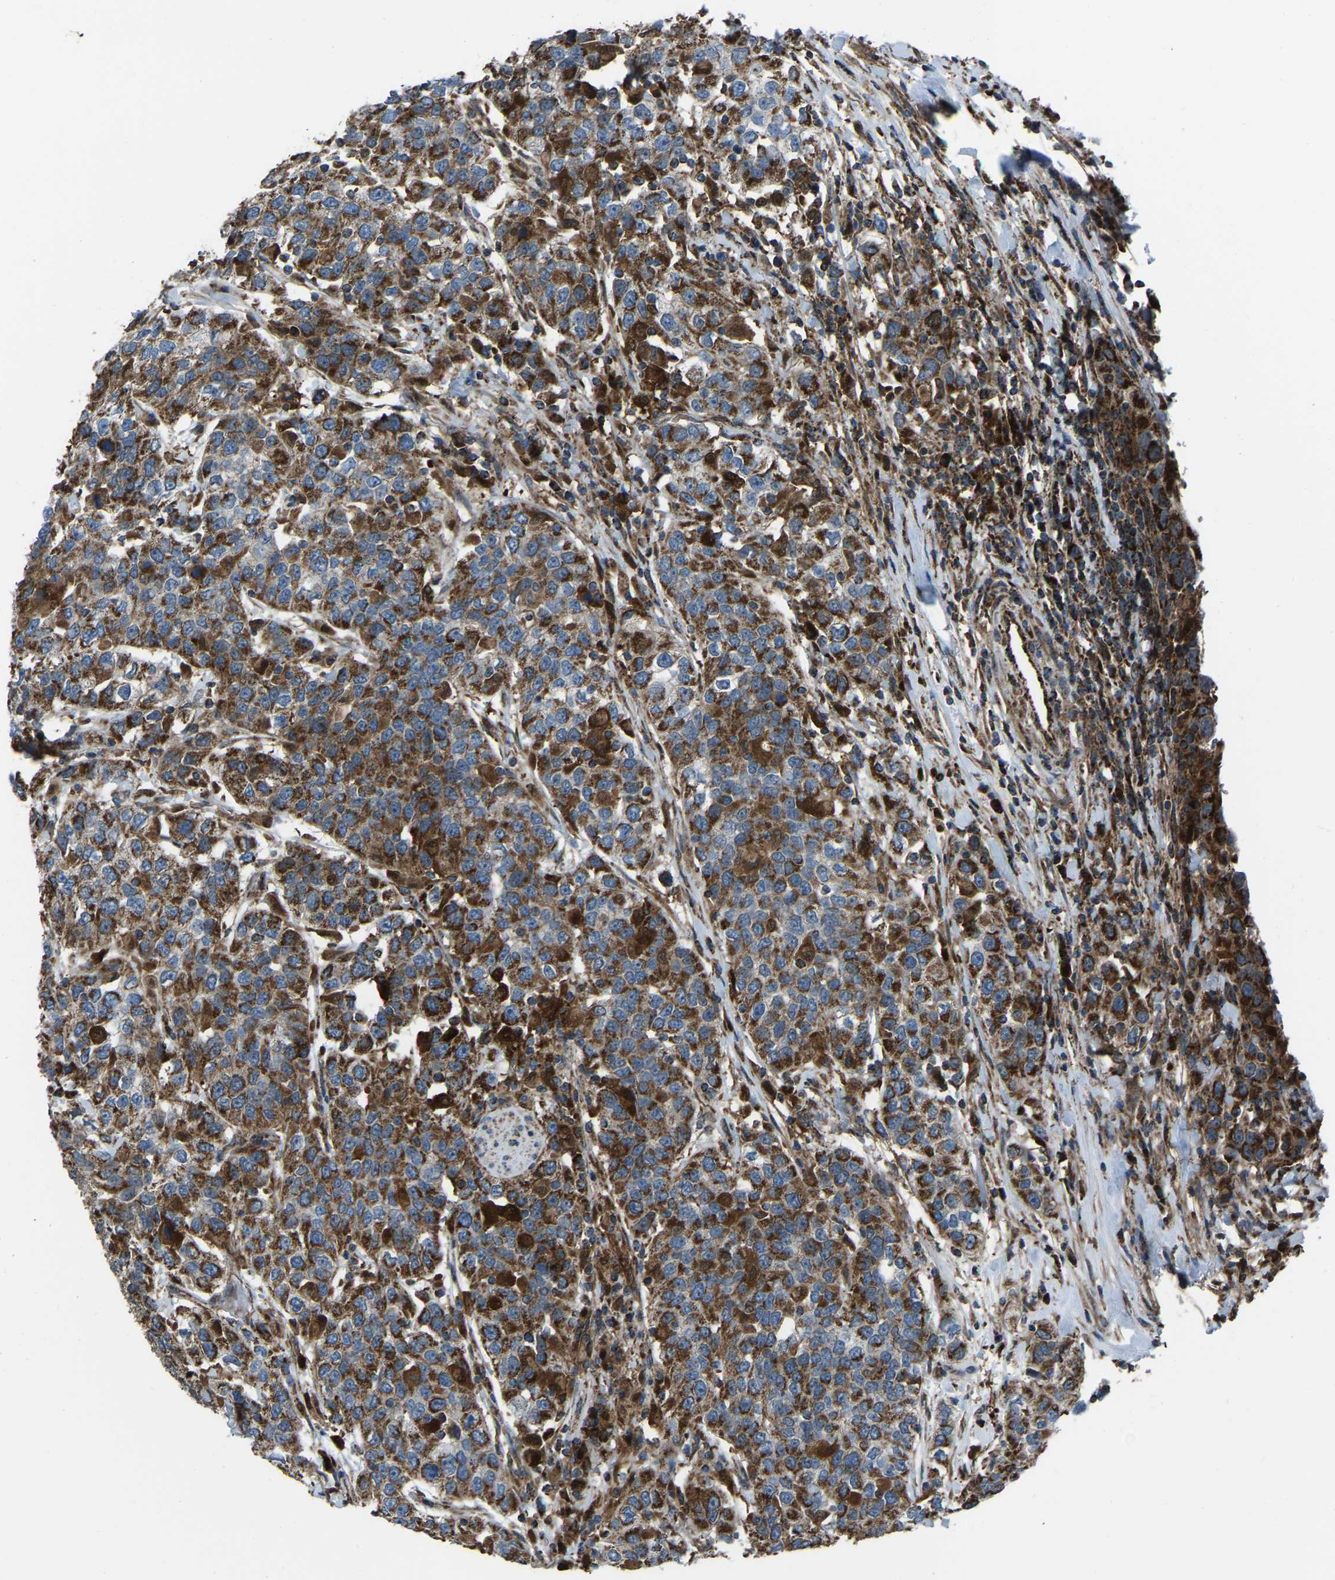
{"staining": {"intensity": "strong", "quantity": "25%-75%", "location": "cytoplasmic/membranous"}, "tissue": "urothelial cancer", "cell_type": "Tumor cells", "image_type": "cancer", "snomed": [{"axis": "morphology", "description": "Urothelial carcinoma, High grade"}, {"axis": "topography", "description": "Urinary bladder"}], "caption": "A brown stain shows strong cytoplasmic/membranous staining of a protein in urothelial carcinoma (high-grade) tumor cells.", "gene": "AKR1A1", "patient": {"sex": "female", "age": 80}}